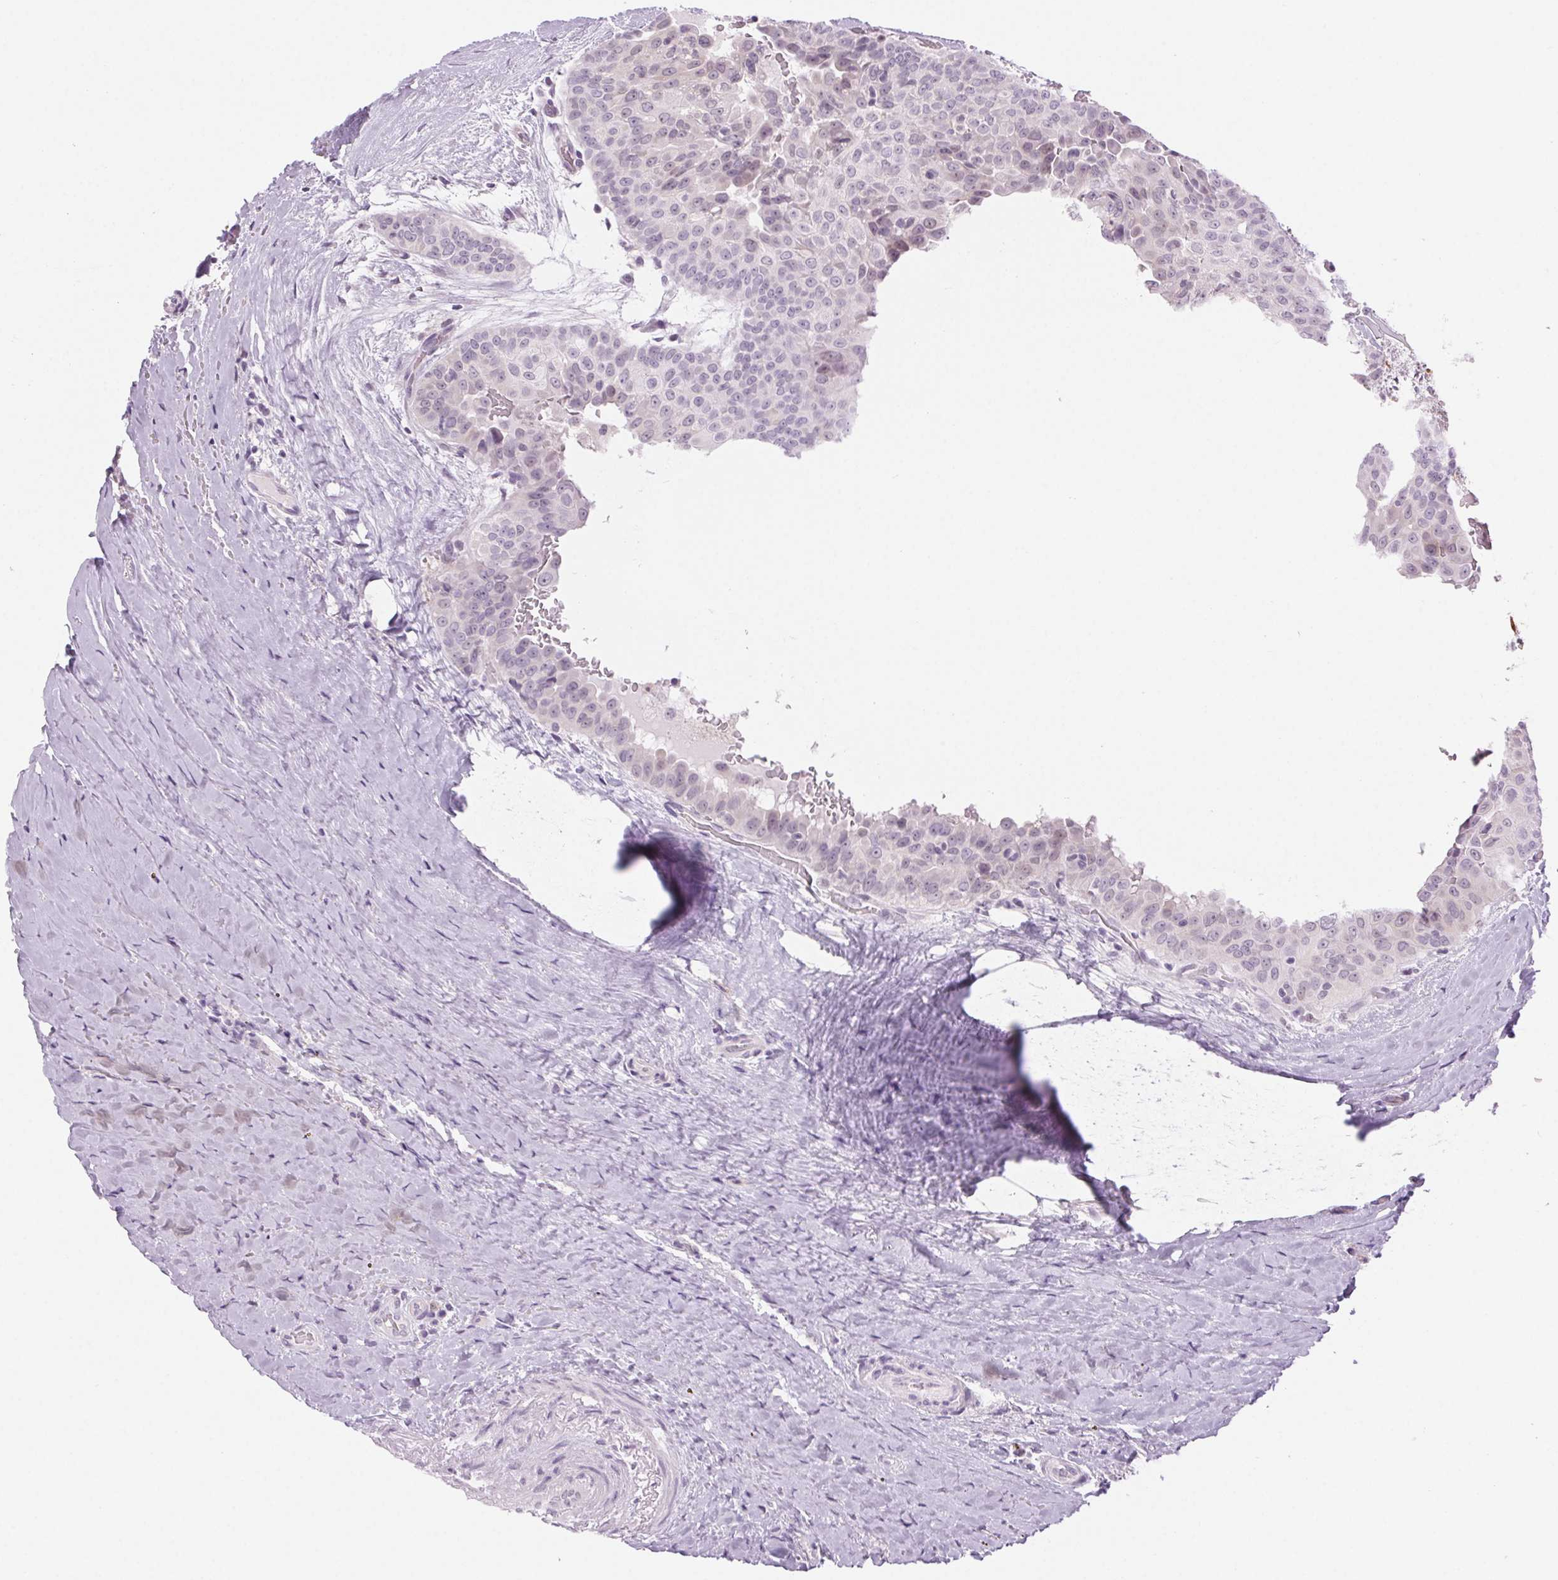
{"staining": {"intensity": "negative", "quantity": "none", "location": "none"}, "tissue": "thyroid cancer", "cell_type": "Tumor cells", "image_type": "cancer", "snomed": [{"axis": "morphology", "description": "Papillary adenocarcinoma, NOS"}, {"axis": "morphology", "description": "Papillary adenoma metastatic"}, {"axis": "topography", "description": "Thyroid gland"}], "caption": "This is an immunohistochemistry (IHC) histopathology image of thyroid cancer. There is no staining in tumor cells.", "gene": "SLC6A19", "patient": {"sex": "female", "age": 50}}